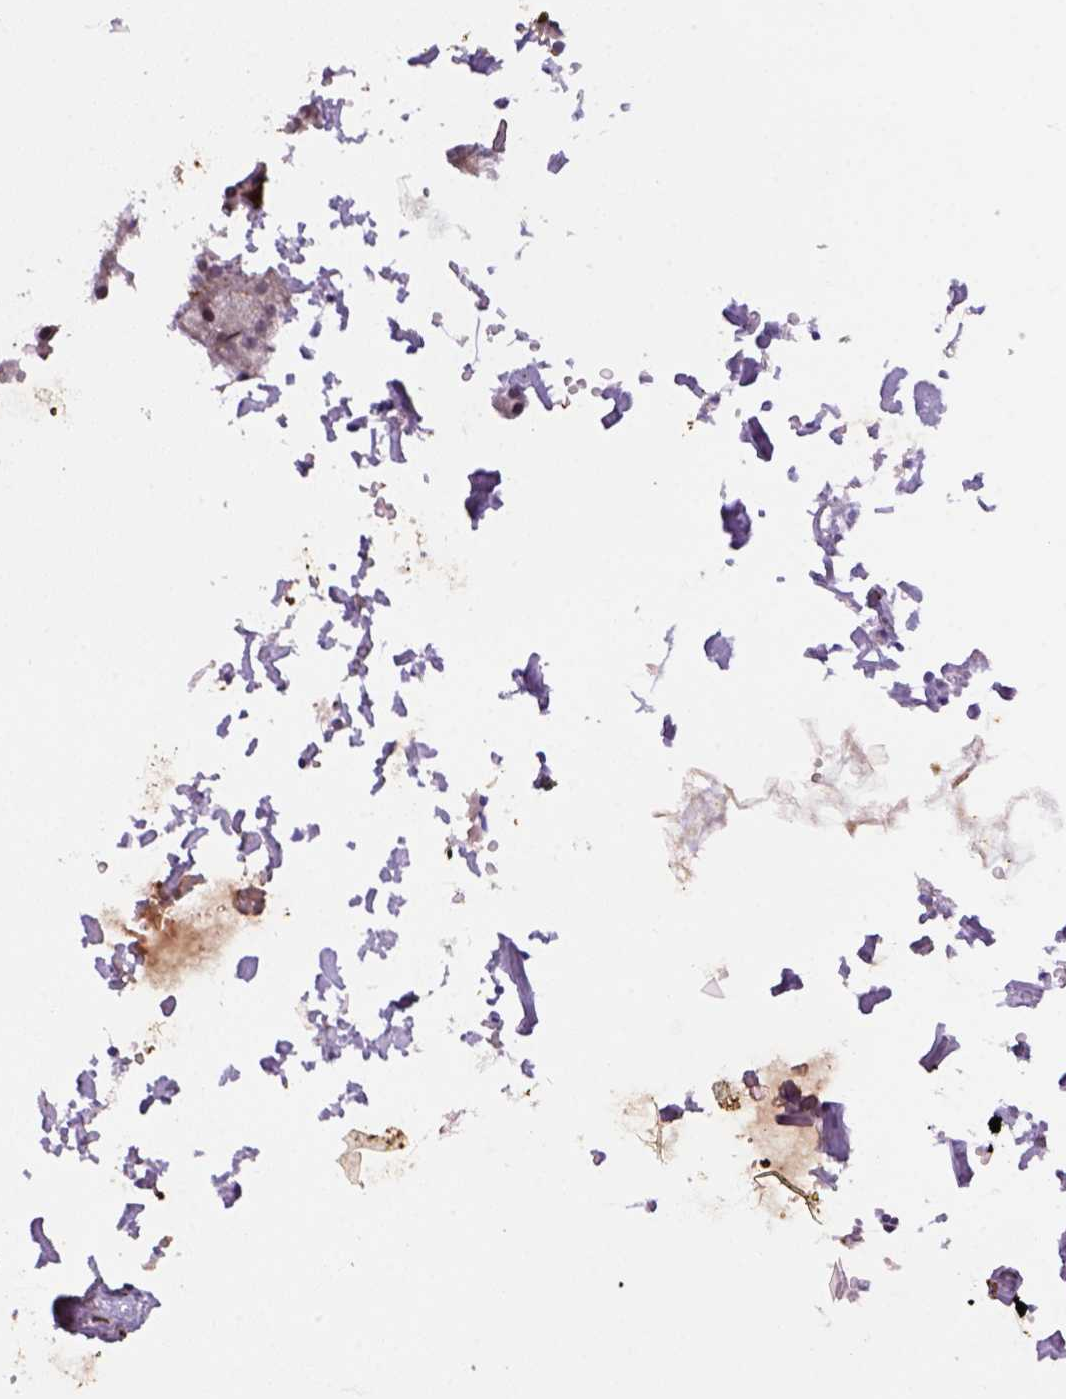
{"staining": {"intensity": "strong", "quantity": ">75%", "location": "cytoplasmic/membranous"}, "tissue": "salivary gland", "cell_type": "Glandular cells", "image_type": "normal", "snomed": [{"axis": "morphology", "description": "Normal tissue, NOS"}, {"axis": "topography", "description": "Salivary gland"}], "caption": "Brown immunohistochemical staining in benign salivary gland displays strong cytoplasmic/membranous expression in approximately >75% of glandular cells.", "gene": "FZD7", "patient": {"sex": "male", "age": 38}}